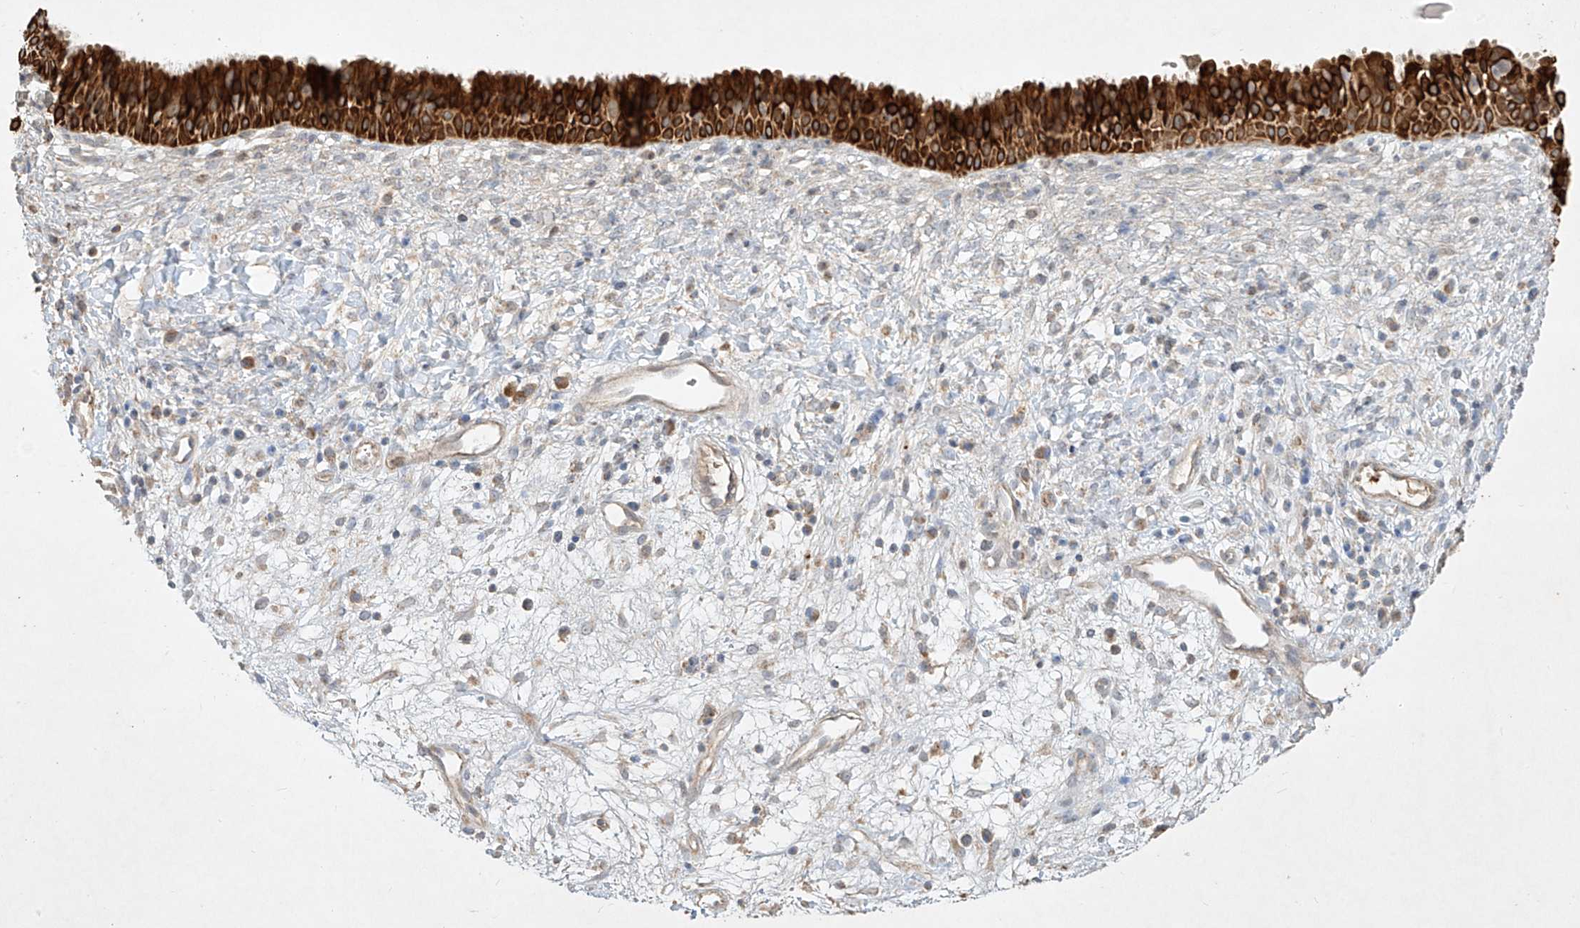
{"staining": {"intensity": "strong", "quantity": ">75%", "location": "cytoplasmic/membranous"}, "tissue": "nasopharynx", "cell_type": "Respiratory epithelial cells", "image_type": "normal", "snomed": [{"axis": "morphology", "description": "Normal tissue, NOS"}, {"axis": "topography", "description": "Nasopharynx"}], "caption": "Immunohistochemistry of normal nasopharynx displays high levels of strong cytoplasmic/membranous expression in about >75% of respiratory epithelial cells.", "gene": "KPNA7", "patient": {"sex": "male", "age": 22}}